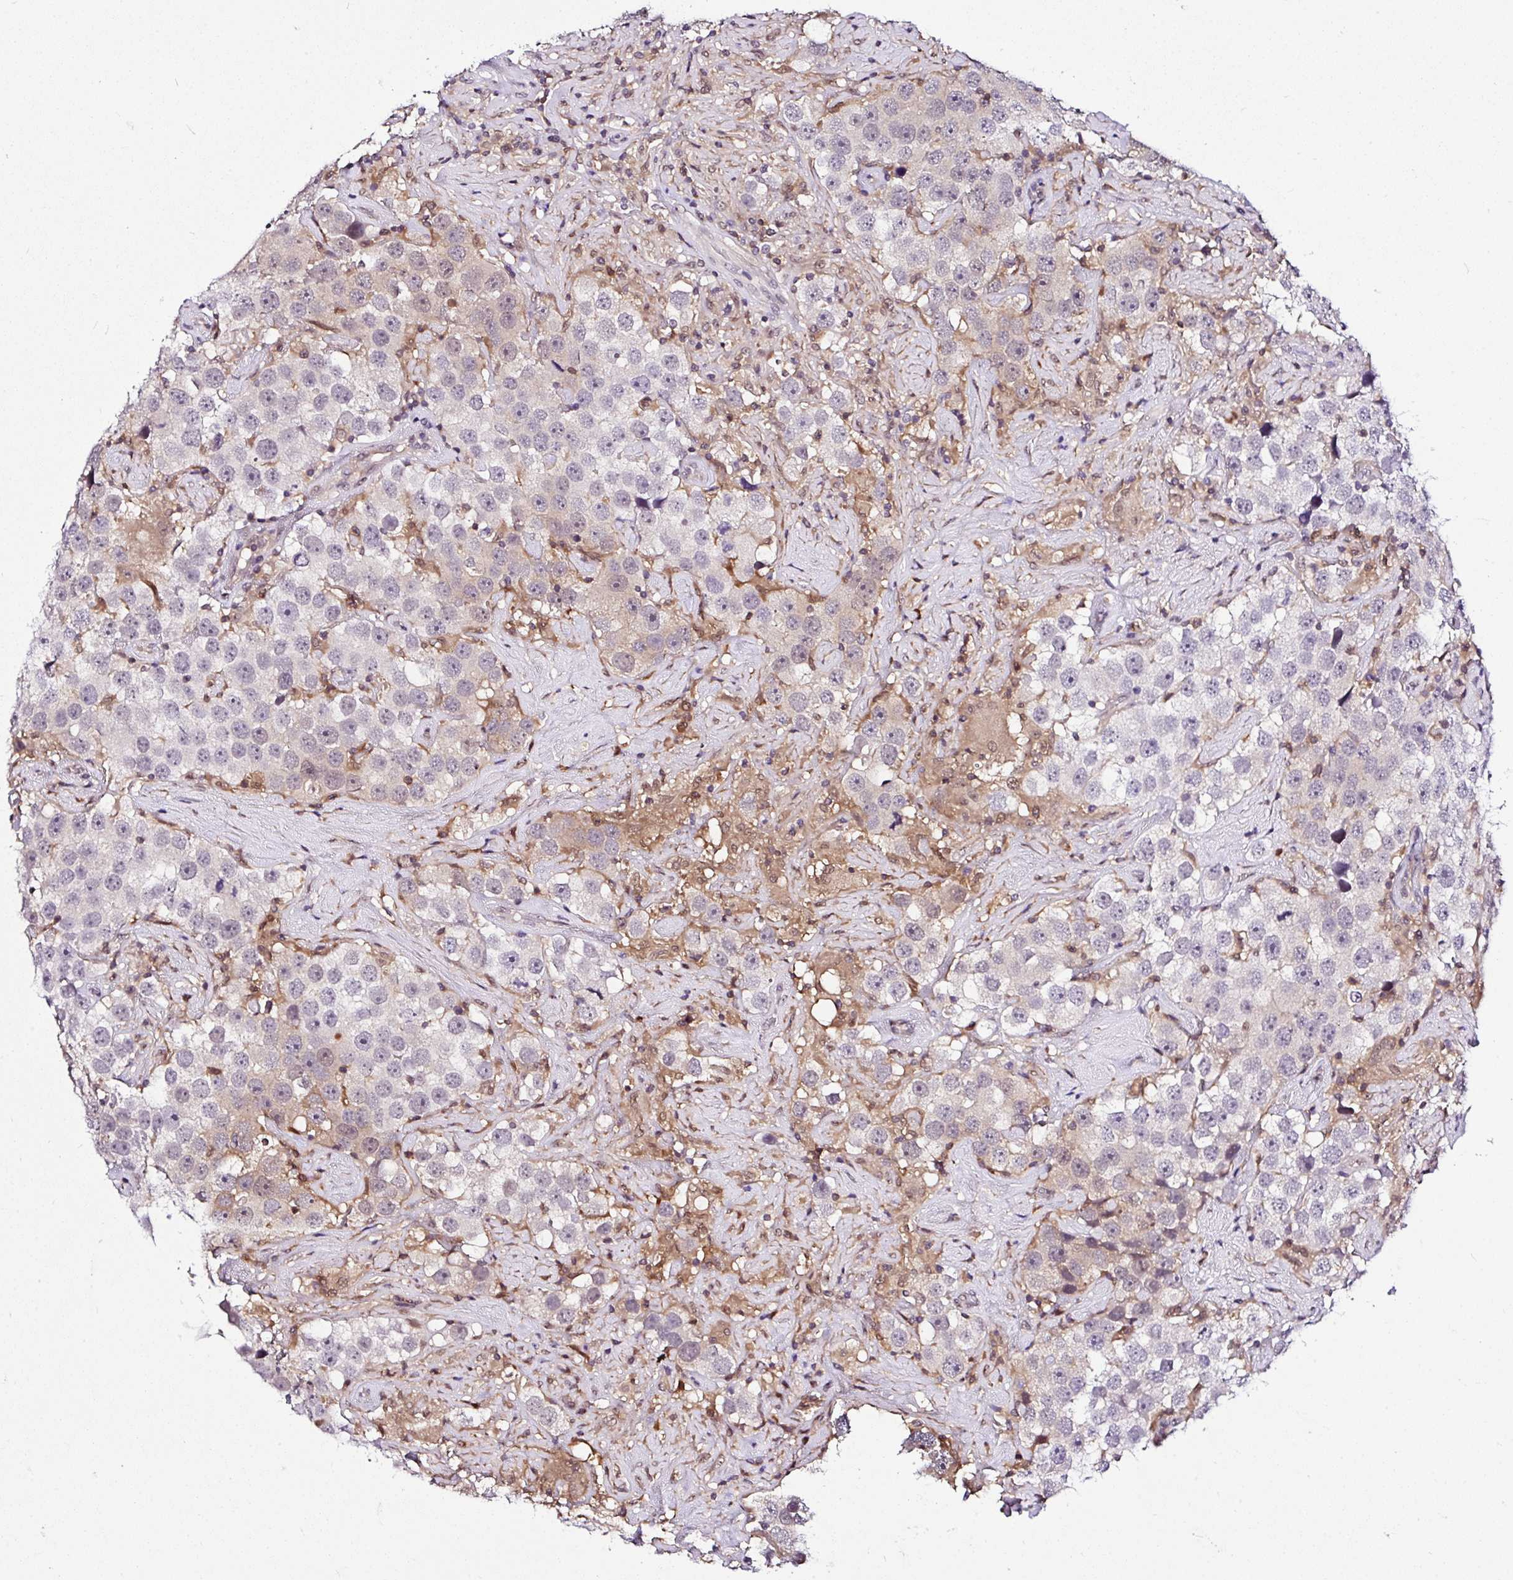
{"staining": {"intensity": "weak", "quantity": "<25%", "location": "cytoplasmic/membranous"}, "tissue": "testis cancer", "cell_type": "Tumor cells", "image_type": "cancer", "snomed": [{"axis": "morphology", "description": "Seminoma, NOS"}, {"axis": "topography", "description": "Testis"}], "caption": "Photomicrograph shows no protein positivity in tumor cells of testis cancer (seminoma) tissue.", "gene": "PIN4", "patient": {"sex": "male", "age": 49}}